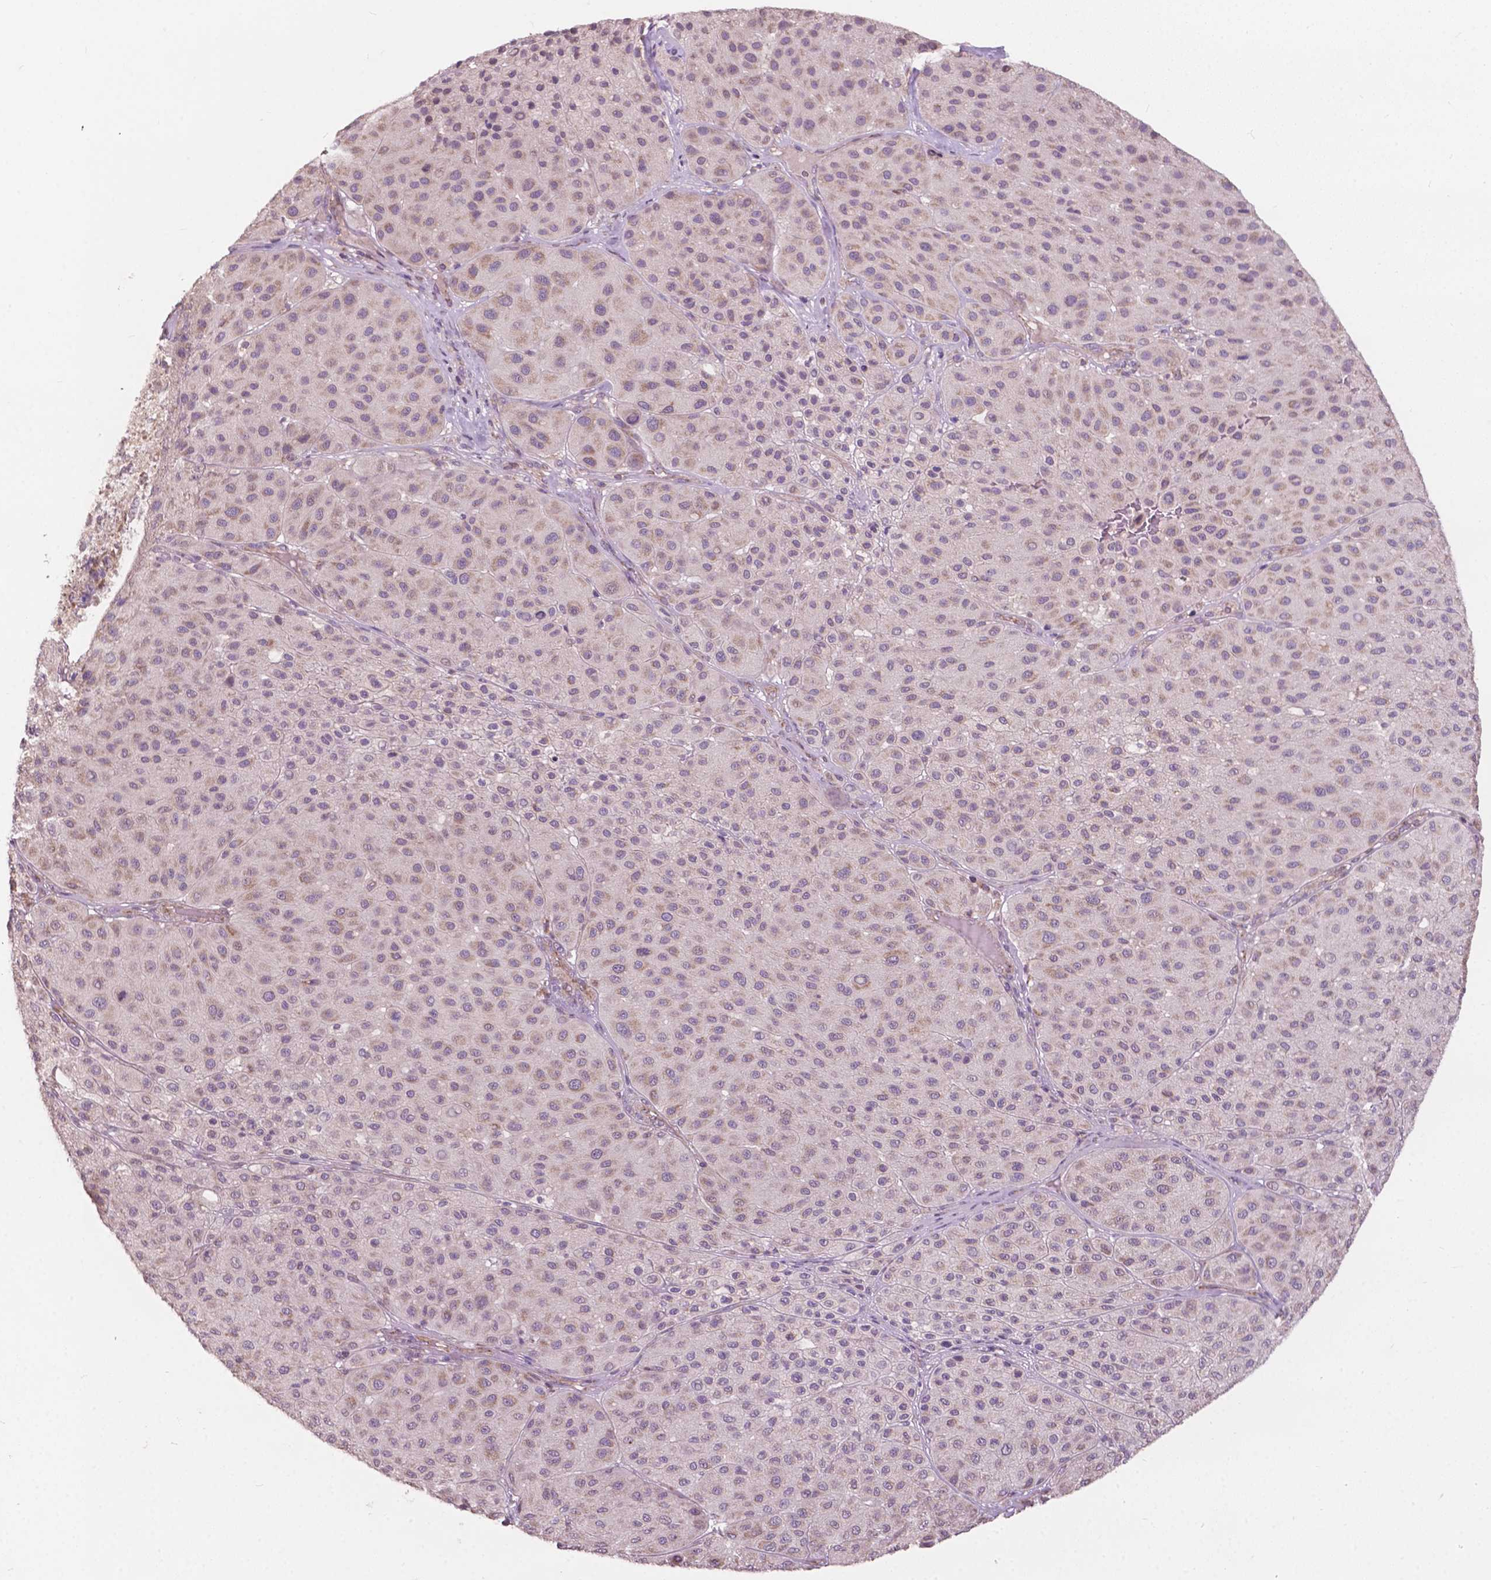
{"staining": {"intensity": "weak", "quantity": ">75%", "location": "cytoplasmic/membranous"}, "tissue": "melanoma", "cell_type": "Tumor cells", "image_type": "cancer", "snomed": [{"axis": "morphology", "description": "Malignant melanoma, Metastatic site"}, {"axis": "topography", "description": "Smooth muscle"}], "caption": "This is an image of immunohistochemistry (IHC) staining of malignant melanoma (metastatic site), which shows weak staining in the cytoplasmic/membranous of tumor cells.", "gene": "NDUFA10", "patient": {"sex": "male", "age": 41}}